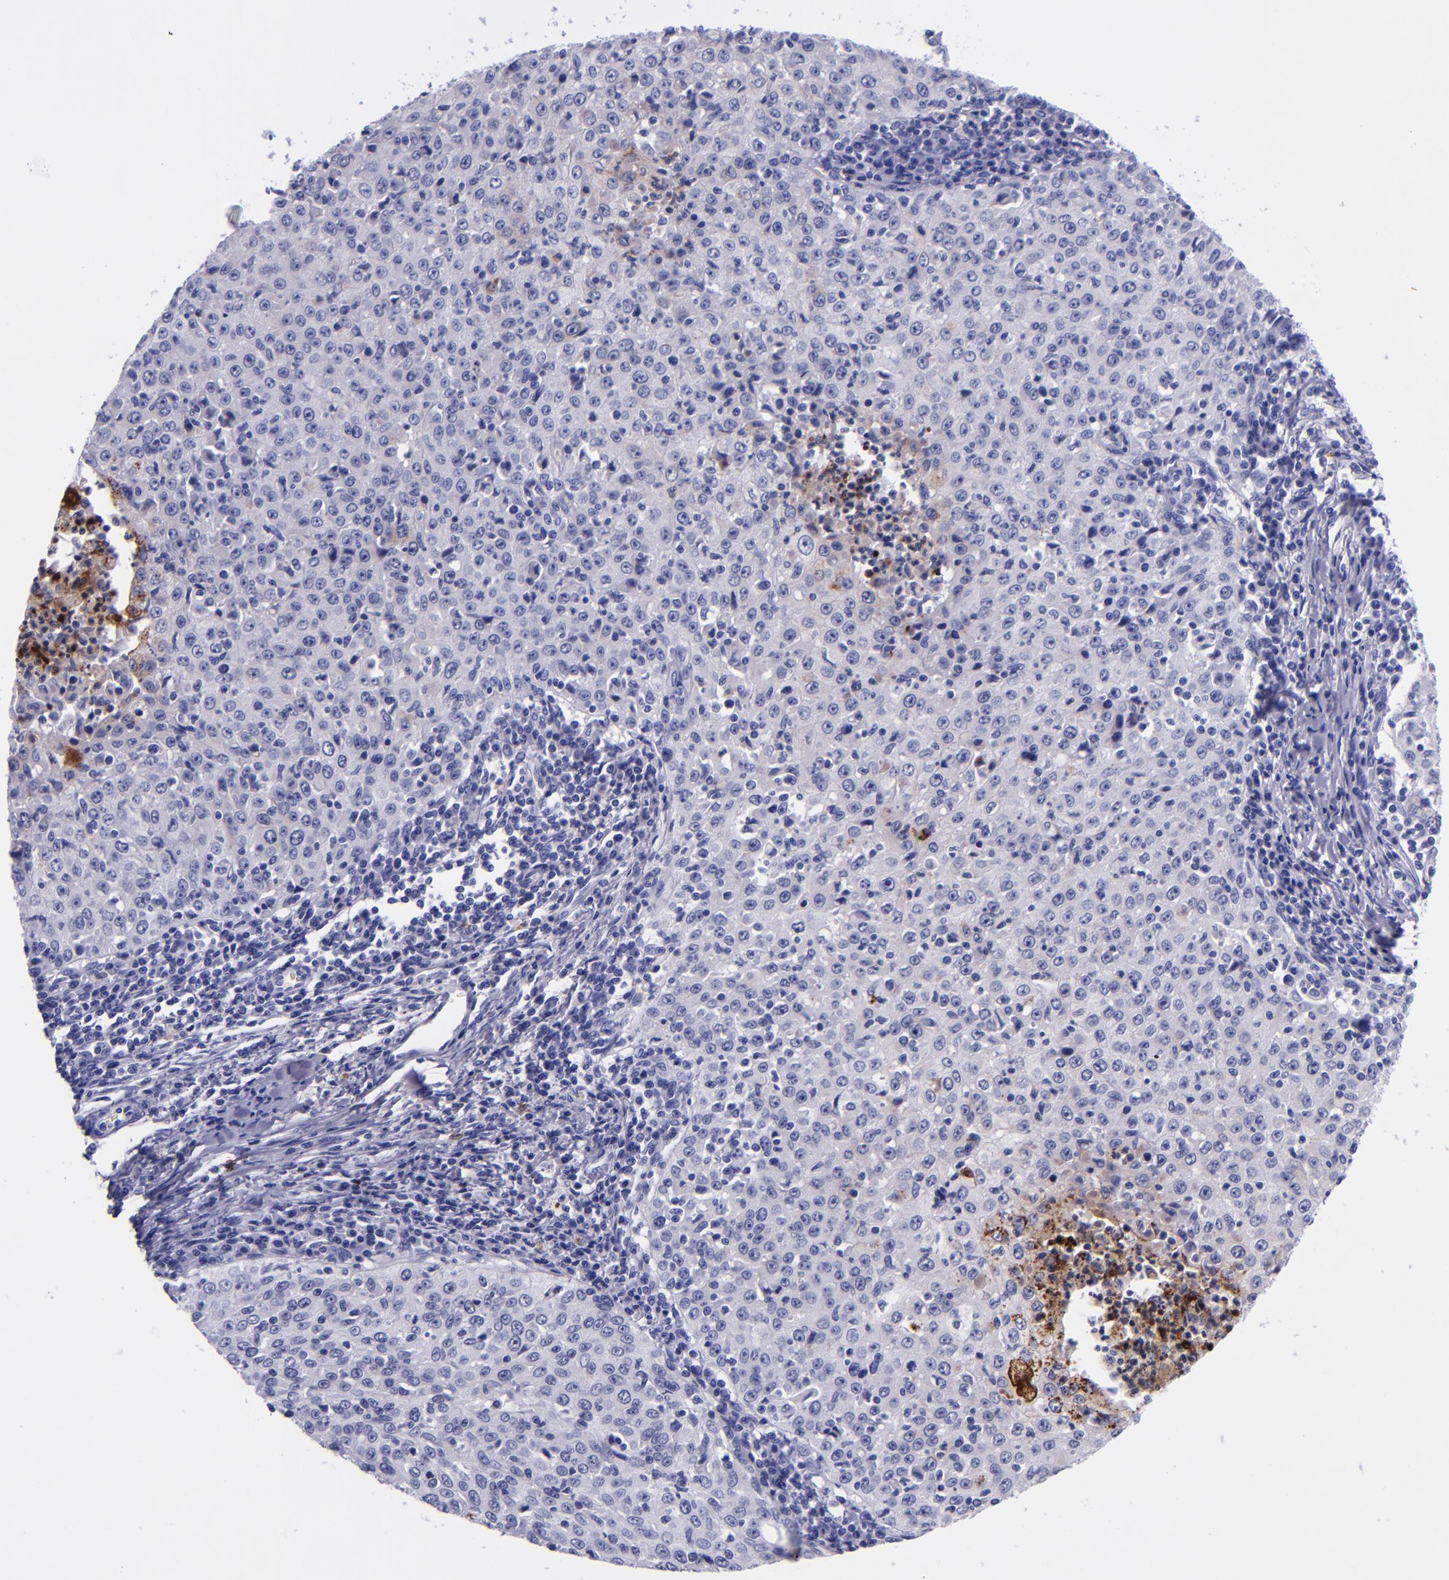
{"staining": {"intensity": "negative", "quantity": "none", "location": "none"}, "tissue": "cervical cancer", "cell_type": "Tumor cells", "image_type": "cancer", "snomed": [{"axis": "morphology", "description": "Squamous cell carcinoma, NOS"}, {"axis": "topography", "description": "Cervix"}], "caption": "A high-resolution image shows immunohistochemistry staining of cervical cancer, which reveals no significant staining in tumor cells.", "gene": "SLPI", "patient": {"sex": "female", "age": 27}}